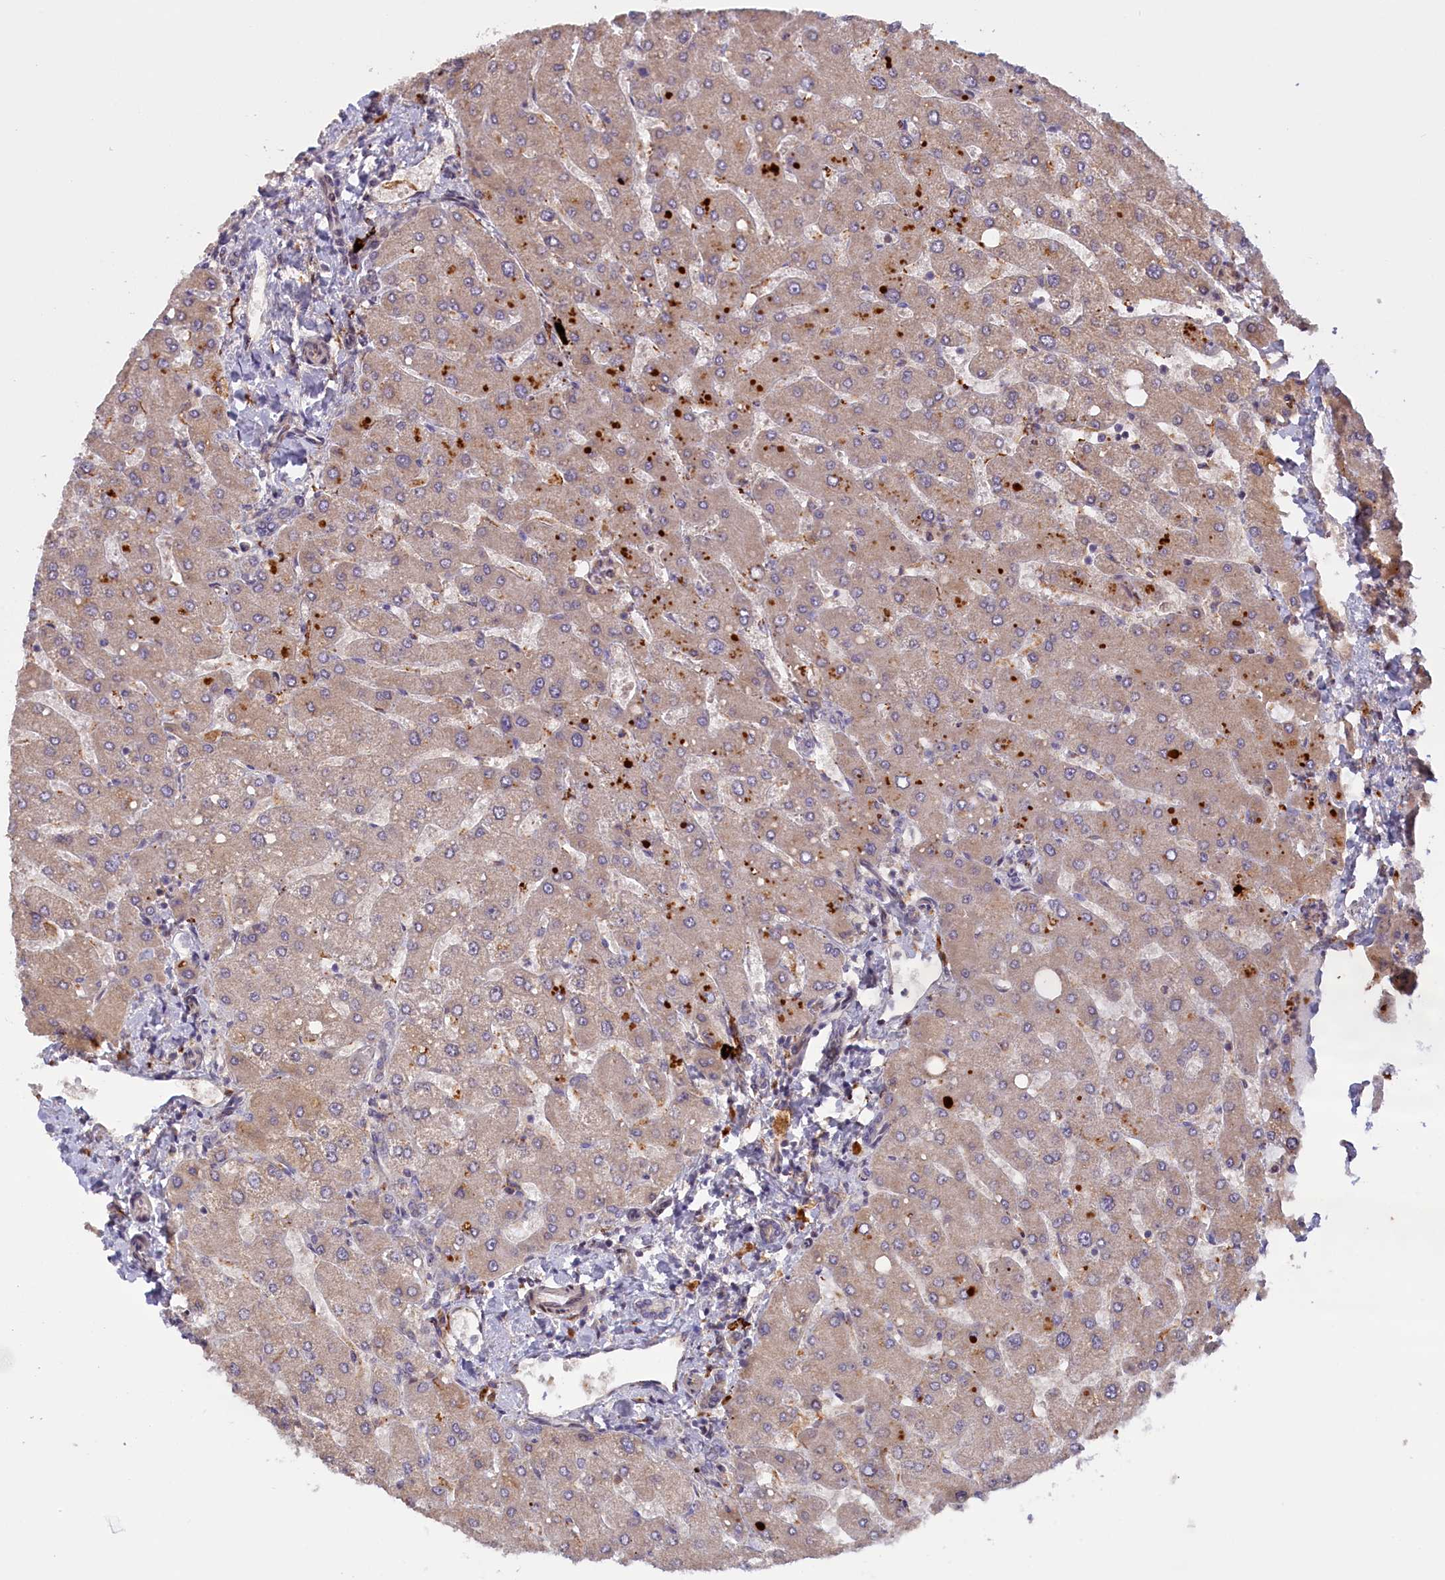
{"staining": {"intensity": "weak", "quantity": "<25%", "location": "cytoplasmic/membranous"}, "tissue": "liver", "cell_type": "Cholangiocytes", "image_type": "normal", "snomed": [{"axis": "morphology", "description": "Normal tissue, NOS"}, {"axis": "topography", "description": "Liver"}], "caption": "Human liver stained for a protein using immunohistochemistry displays no expression in cholangiocytes.", "gene": "RRAD", "patient": {"sex": "male", "age": 55}}